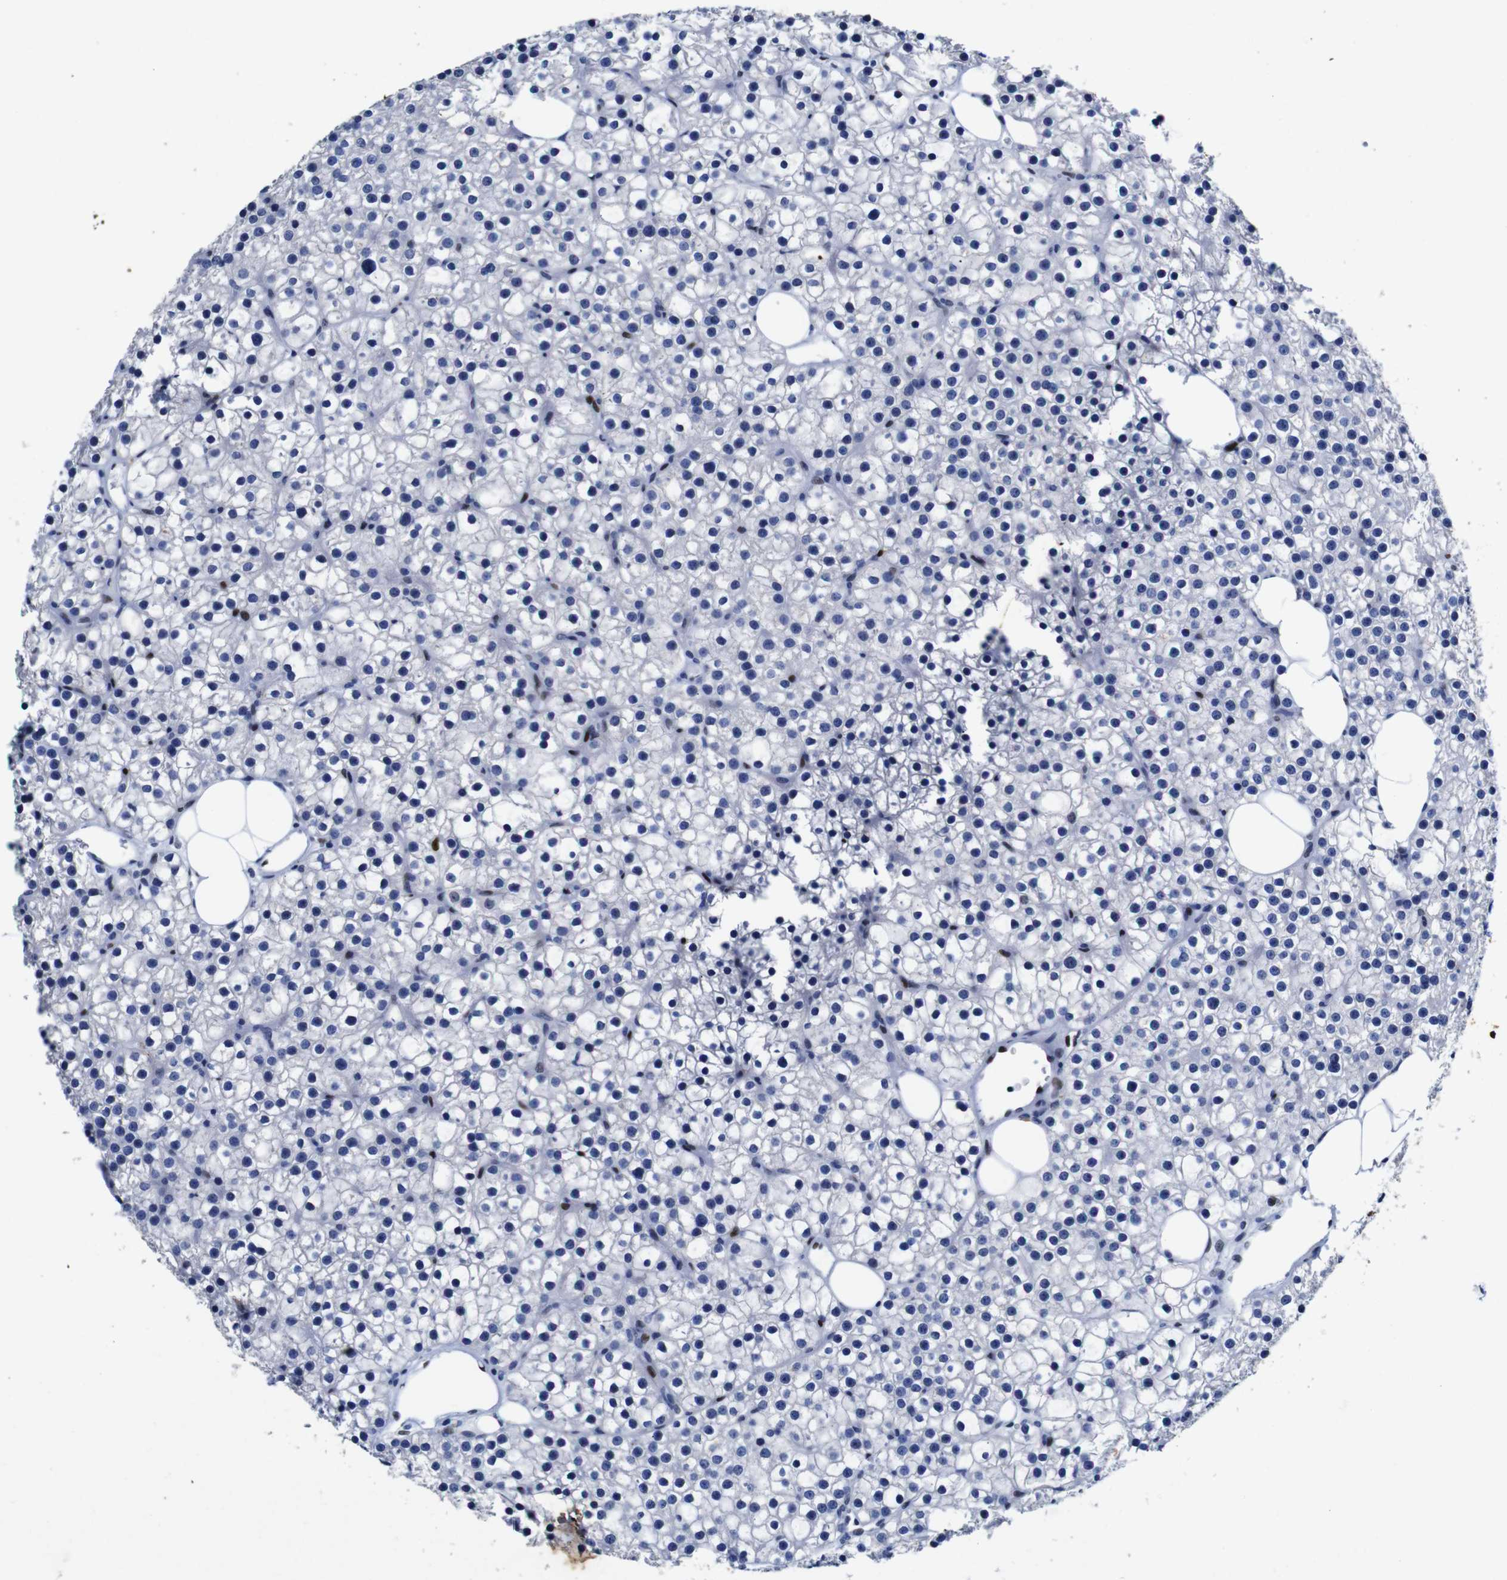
{"staining": {"intensity": "negative", "quantity": "none", "location": "none"}, "tissue": "parathyroid gland", "cell_type": "Glandular cells", "image_type": "normal", "snomed": [{"axis": "morphology", "description": "Normal tissue, NOS"}, {"axis": "morphology", "description": "Adenoma, NOS"}, {"axis": "topography", "description": "Parathyroid gland"}], "caption": "High power microscopy histopathology image of an immunohistochemistry histopathology image of benign parathyroid gland, revealing no significant staining in glandular cells.", "gene": "FOSL2", "patient": {"sex": "female", "age": 70}}